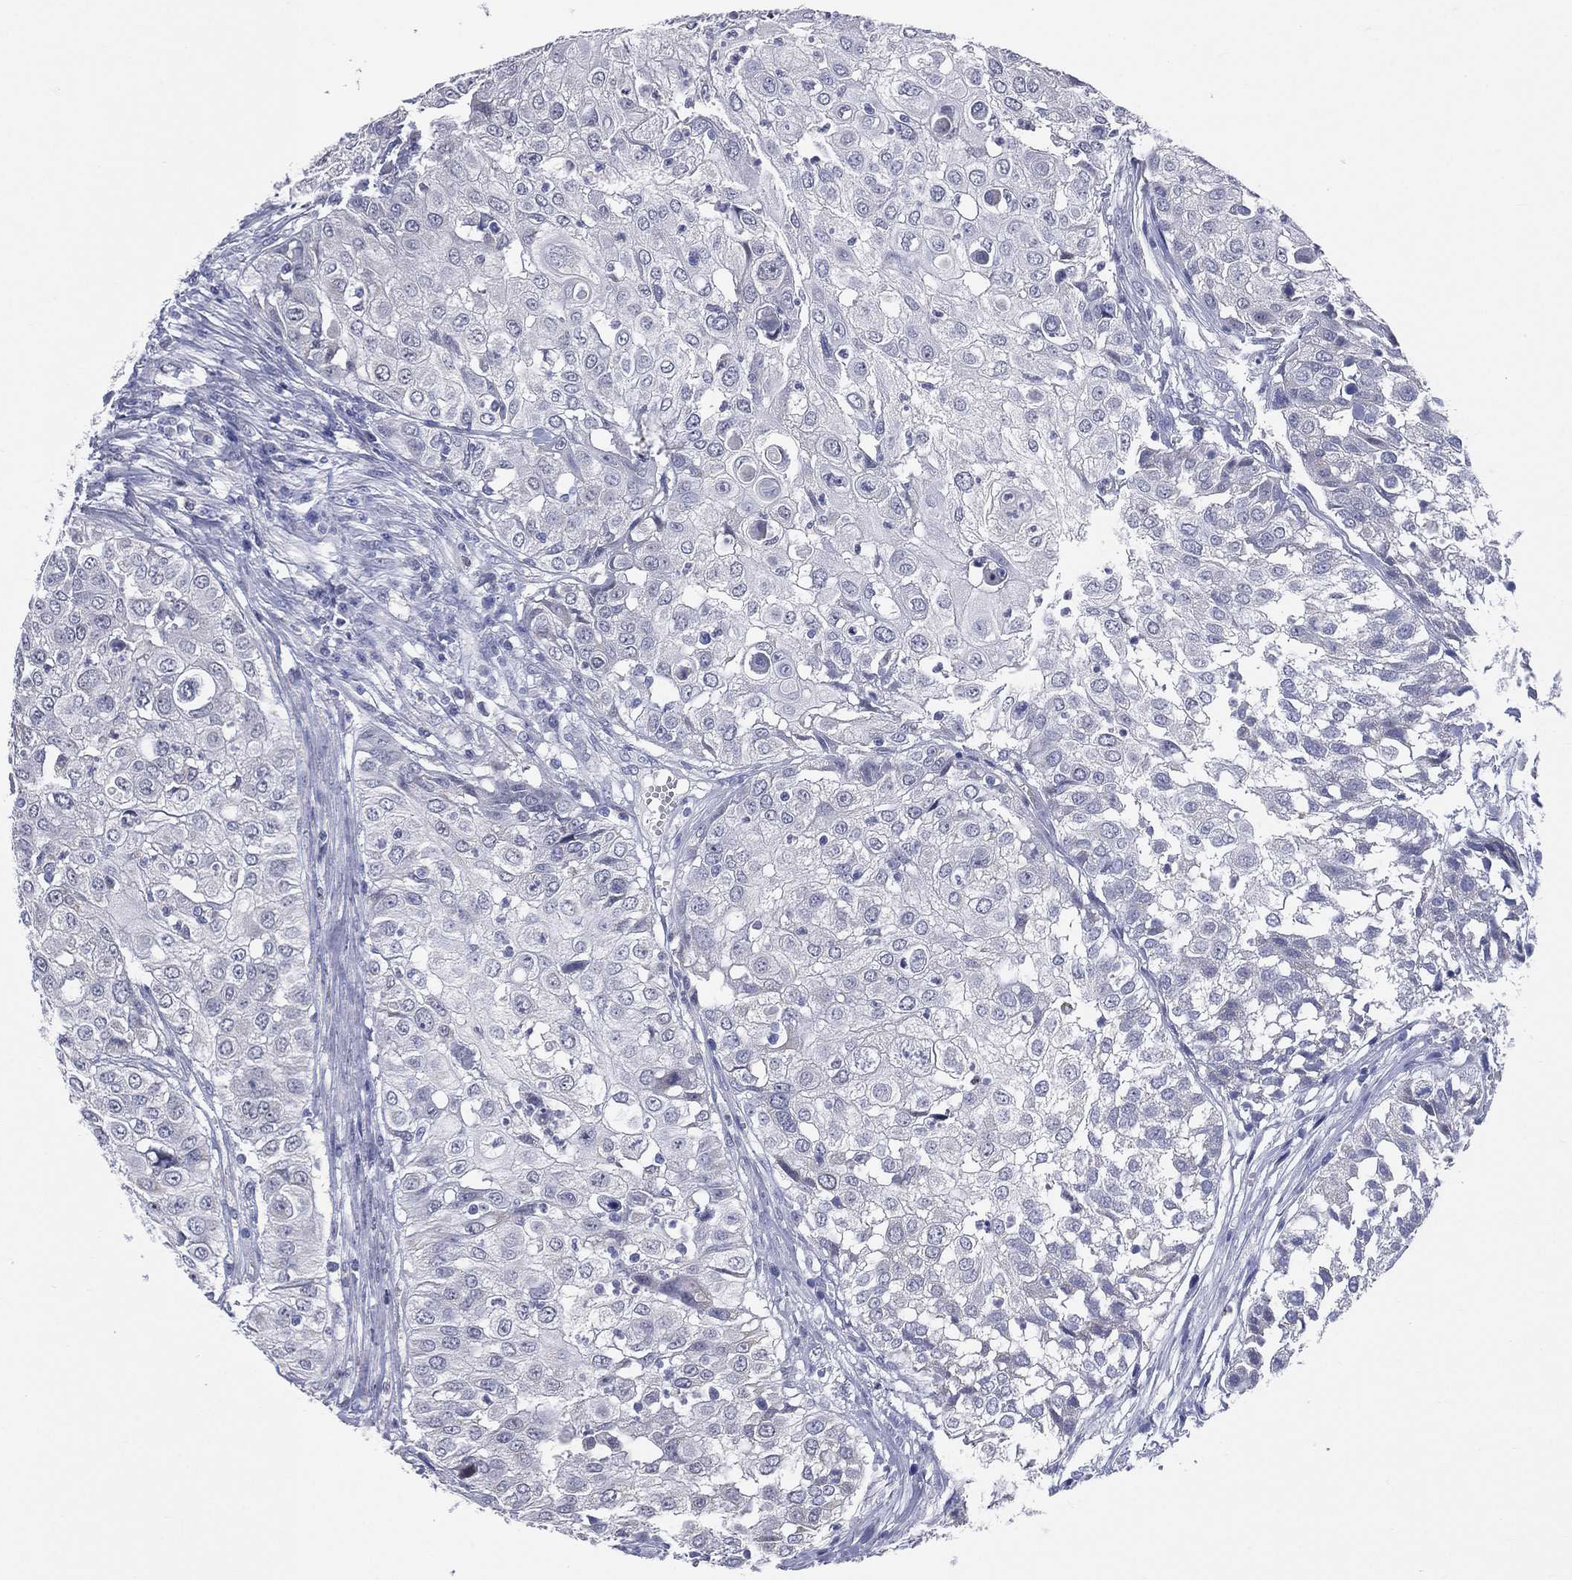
{"staining": {"intensity": "negative", "quantity": "none", "location": "none"}, "tissue": "urothelial cancer", "cell_type": "Tumor cells", "image_type": "cancer", "snomed": [{"axis": "morphology", "description": "Urothelial carcinoma, High grade"}, {"axis": "topography", "description": "Urinary bladder"}], "caption": "Tumor cells are negative for protein expression in human urothelial cancer.", "gene": "AKAP3", "patient": {"sex": "female", "age": 79}}